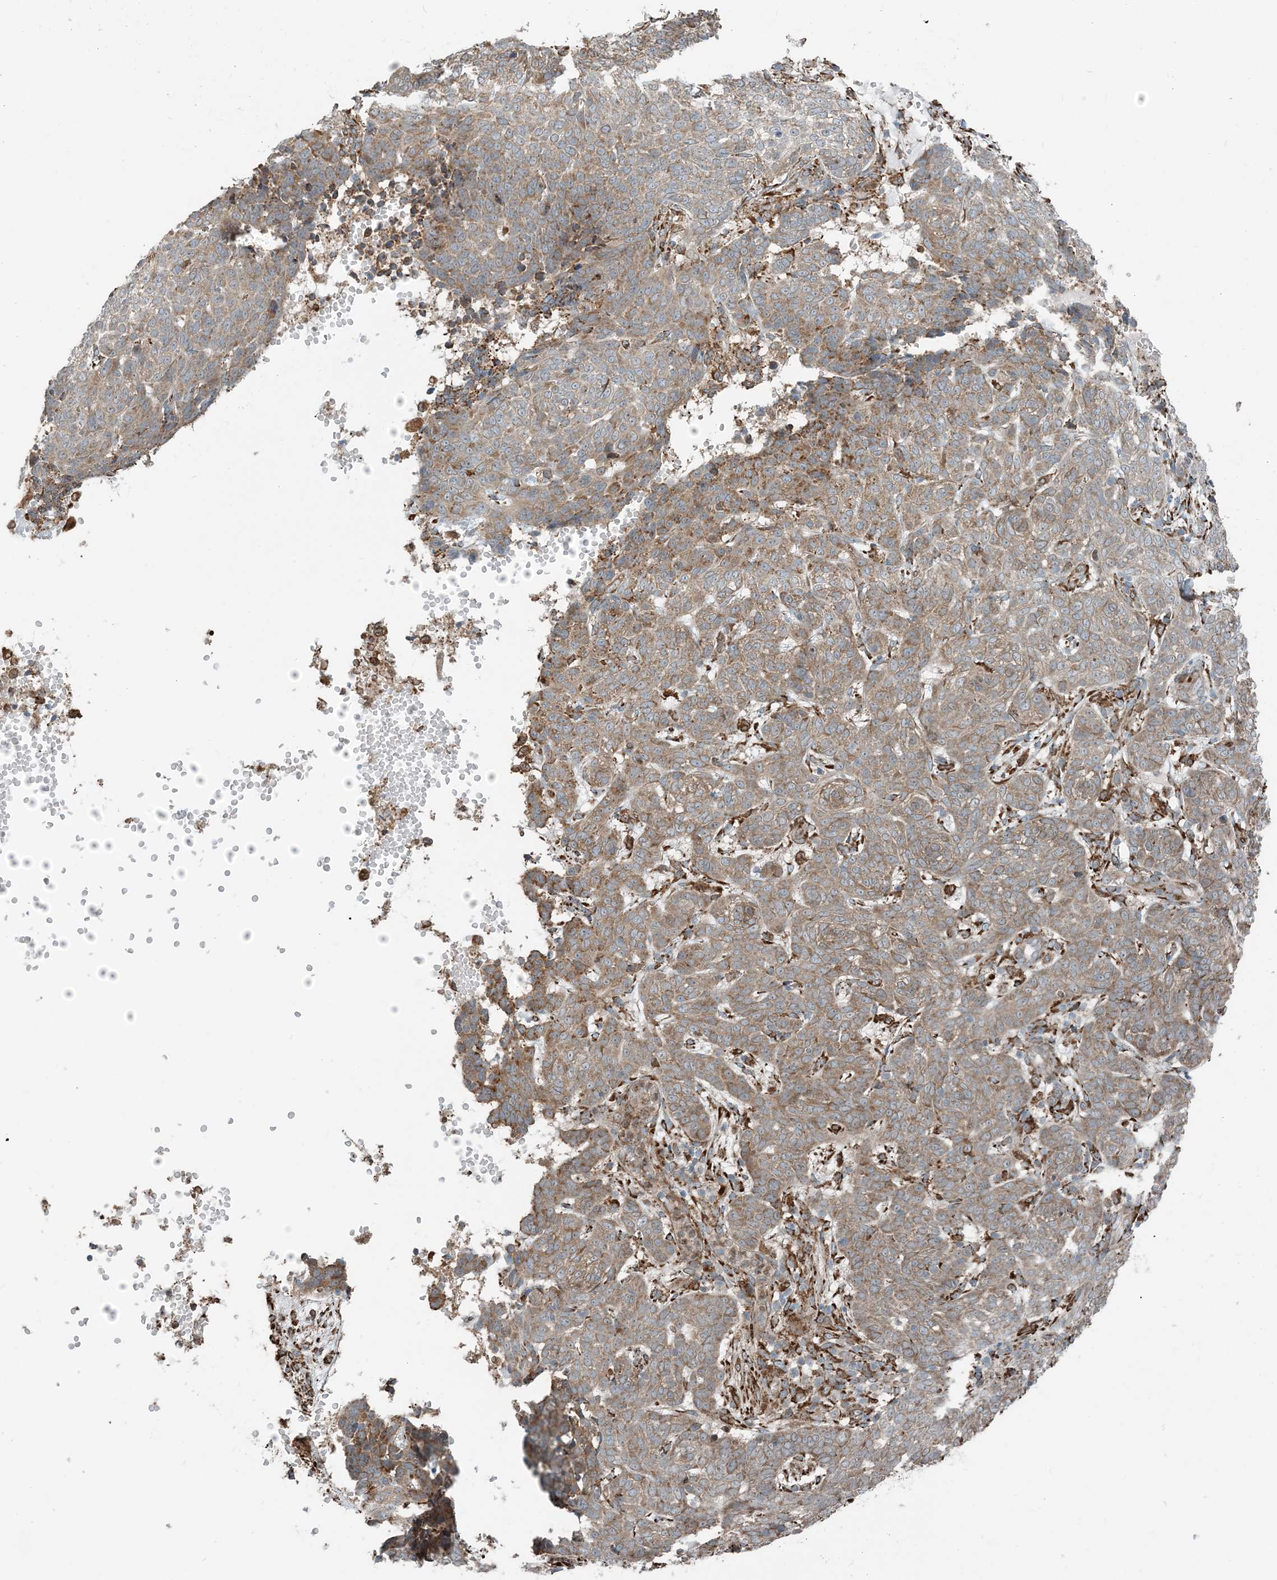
{"staining": {"intensity": "moderate", "quantity": ">75%", "location": "cytoplasmic/membranous"}, "tissue": "skin cancer", "cell_type": "Tumor cells", "image_type": "cancer", "snomed": [{"axis": "morphology", "description": "Basal cell carcinoma"}, {"axis": "topography", "description": "Skin"}], "caption": "Brown immunohistochemical staining in skin cancer (basal cell carcinoma) shows moderate cytoplasmic/membranous staining in about >75% of tumor cells. (Stains: DAB (3,3'-diaminobenzidine) in brown, nuclei in blue, Microscopy: brightfield microscopy at high magnification).", "gene": "CERKL", "patient": {"sex": "male", "age": 85}}